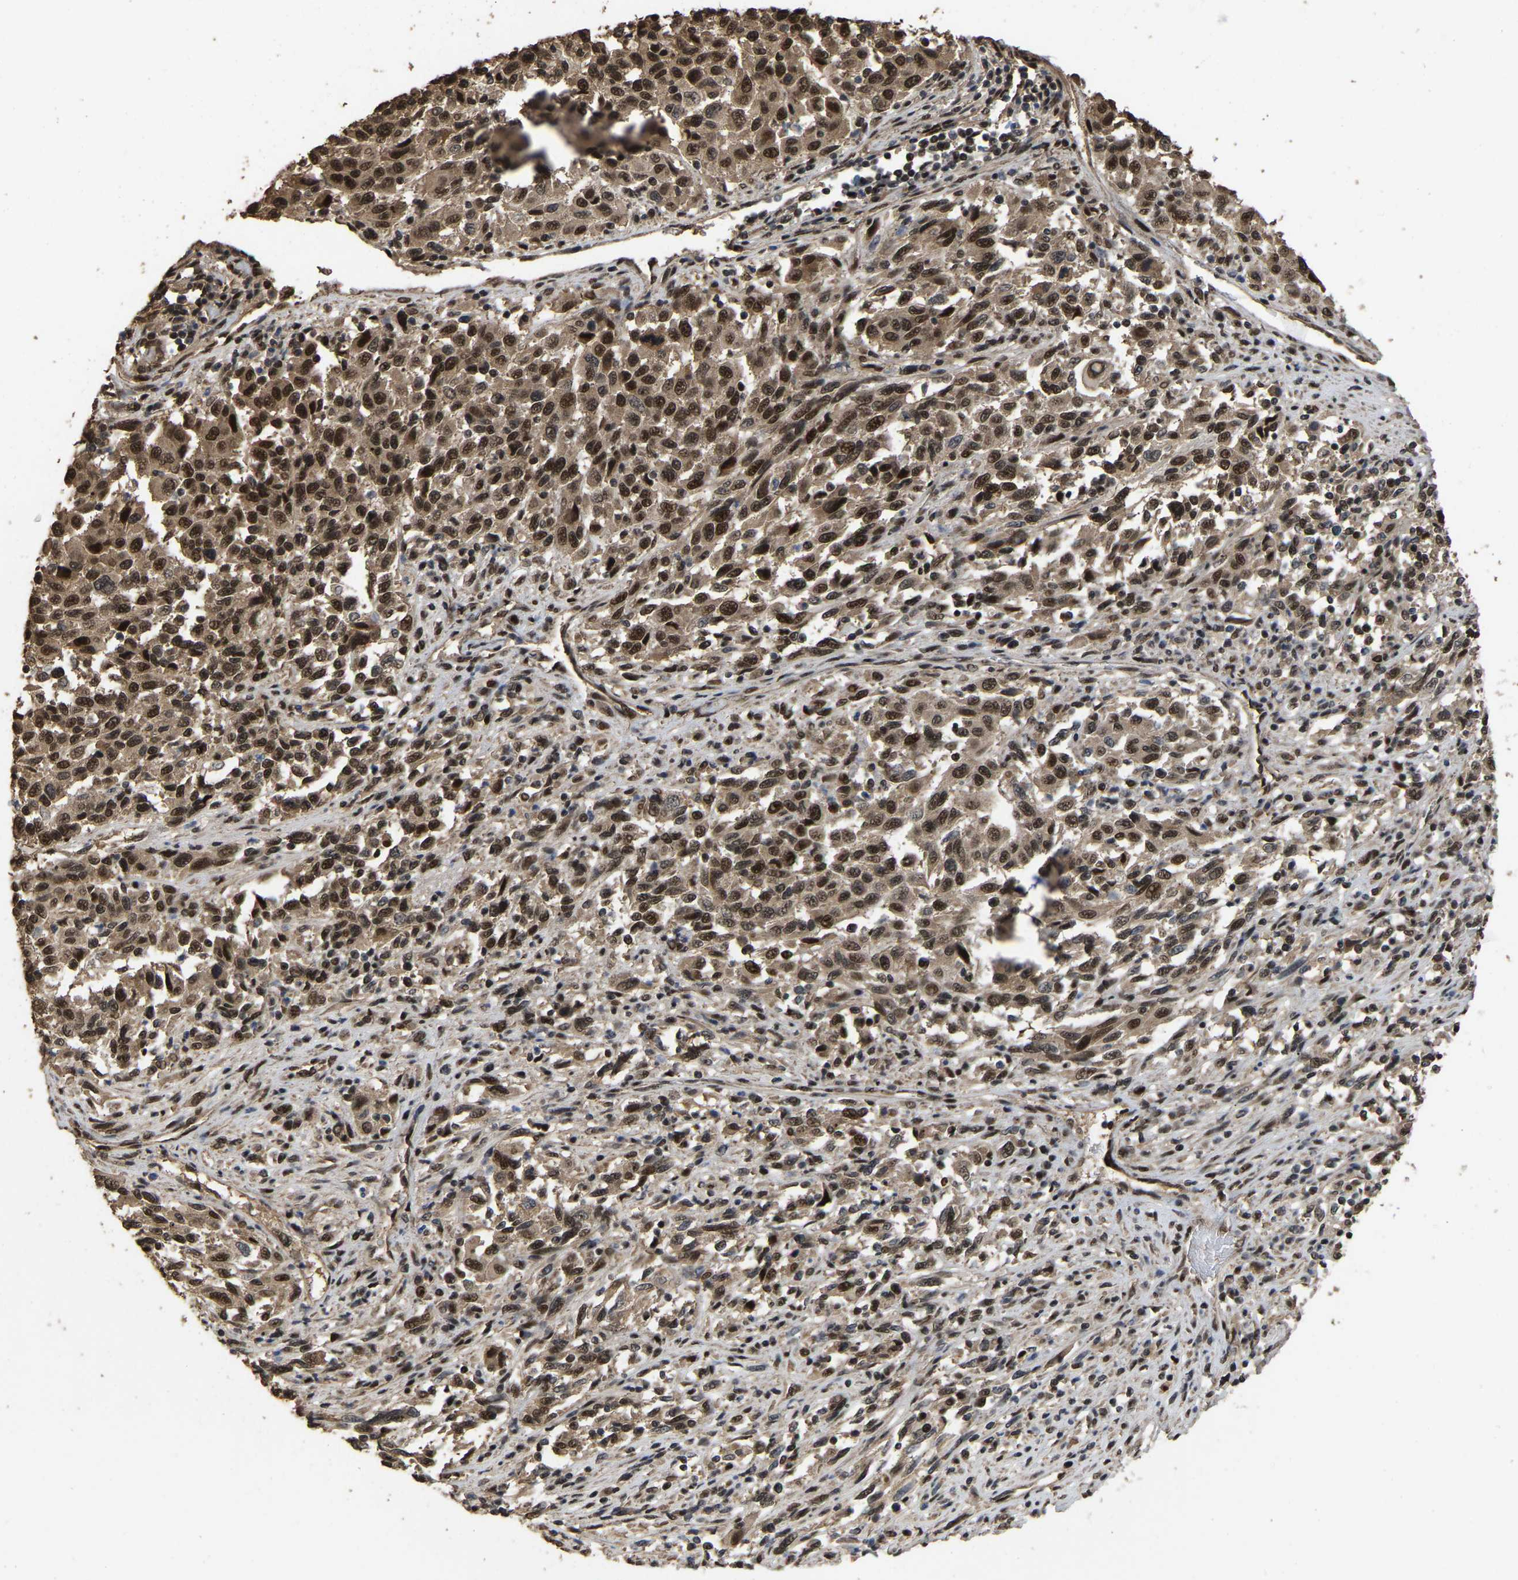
{"staining": {"intensity": "strong", "quantity": ">75%", "location": "cytoplasmic/membranous,nuclear"}, "tissue": "melanoma", "cell_type": "Tumor cells", "image_type": "cancer", "snomed": [{"axis": "morphology", "description": "Malignant melanoma, Metastatic site"}, {"axis": "topography", "description": "Lymph node"}], "caption": "Melanoma stained with a protein marker reveals strong staining in tumor cells.", "gene": "ARHGAP23", "patient": {"sex": "male", "age": 61}}